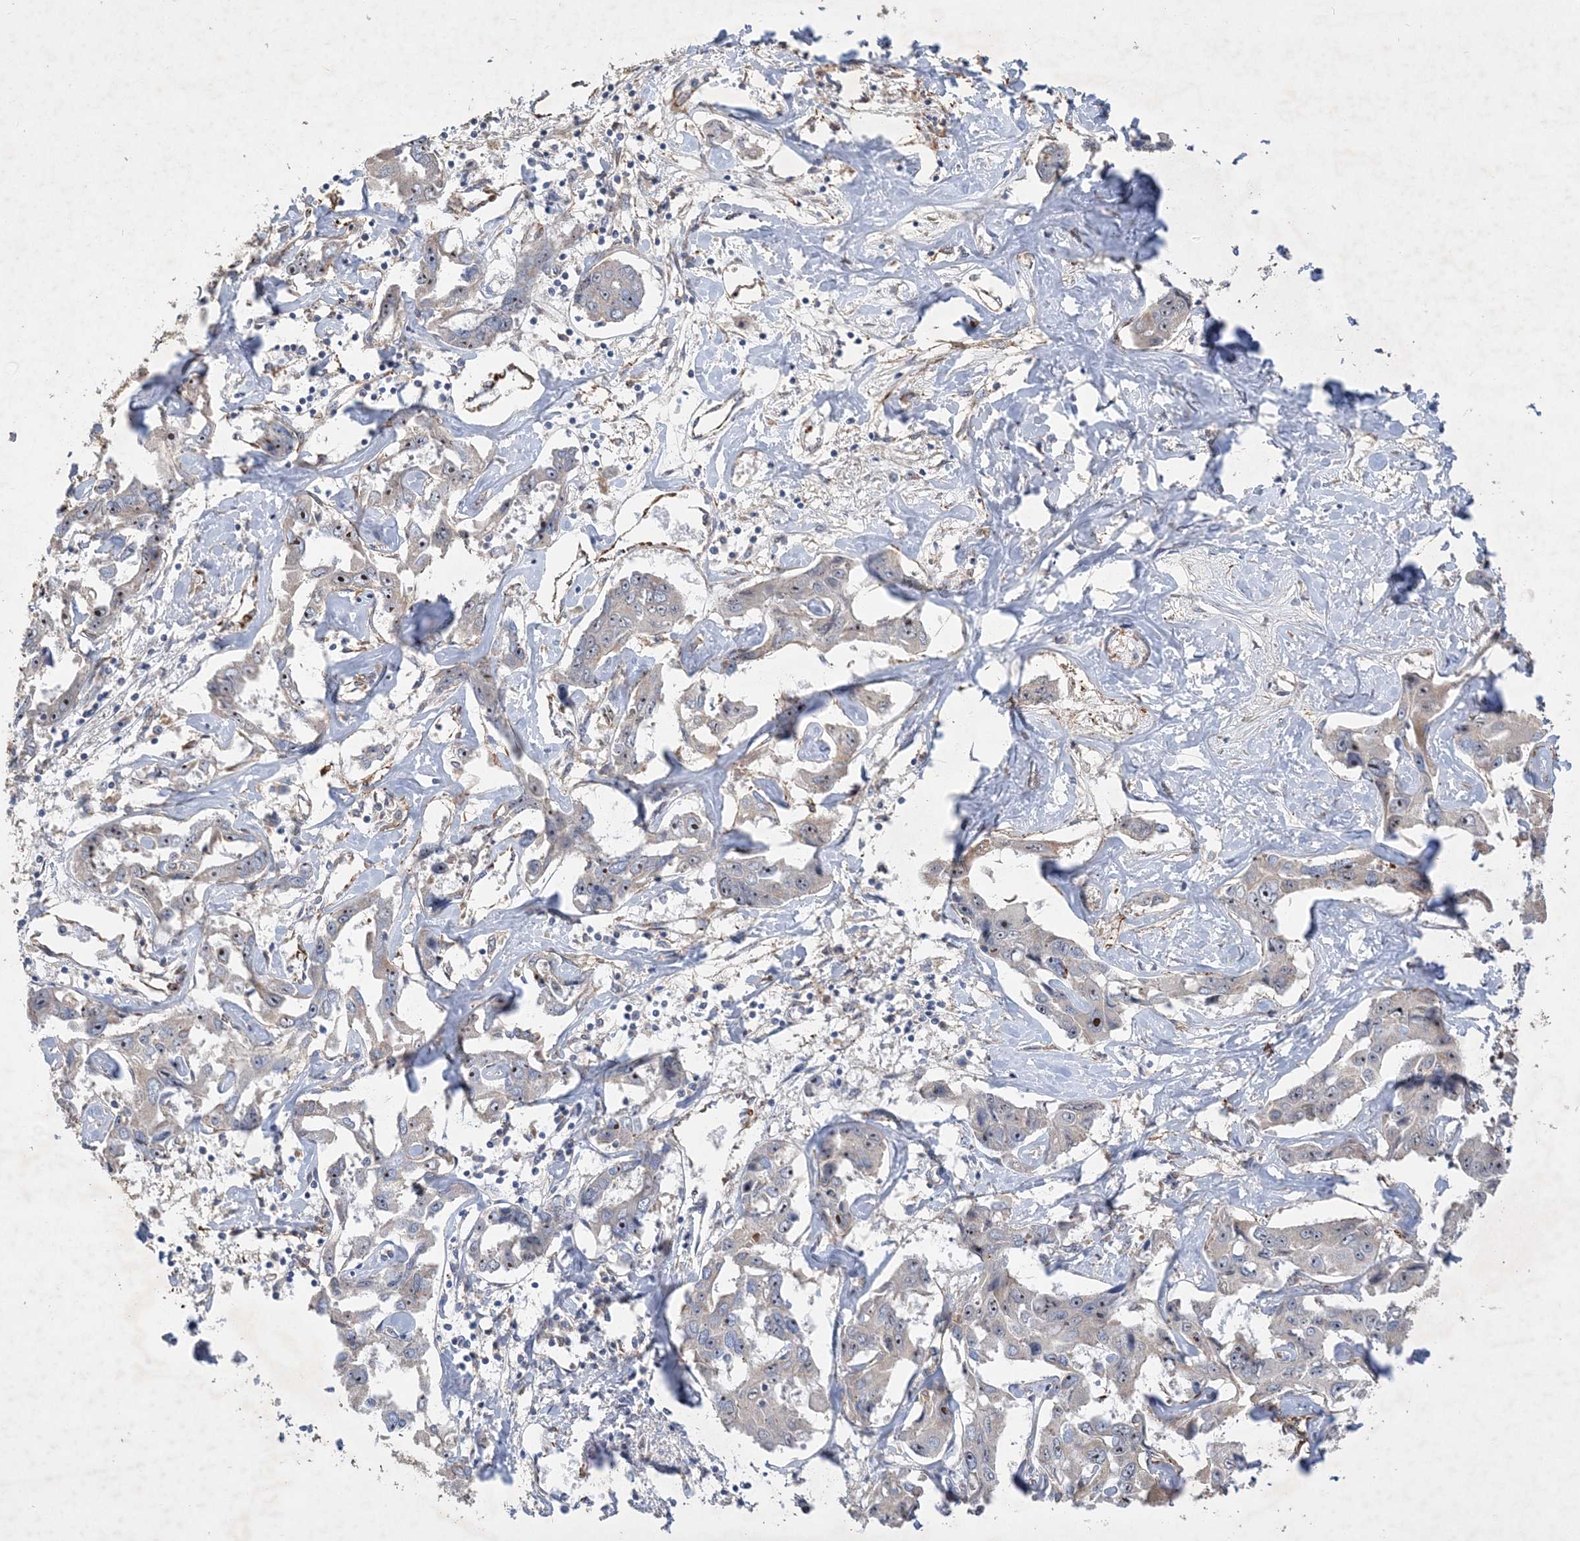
{"staining": {"intensity": "moderate", "quantity": "<25%", "location": "nuclear"}, "tissue": "liver cancer", "cell_type": "Tumor cells", "image_type": "cancer", "snomed": [{"axis": "morphology", "description": "Cholangiocarcinoma"}, {"axis": "topography", "description": "Liver"}], "caption": "Immunohistochemistry (IHC) staining of liver cancer, which shows low levels of moderate nuclear expression in about <25% of tumor cells indicating moderate nuclear protein expression. The staining was performed using DAB (brown) for protein detection and nuclei were counterstained in hematoxylin (blue).", "gene": "FEZ2", "patient": {"sex": "male", "age": 59}}